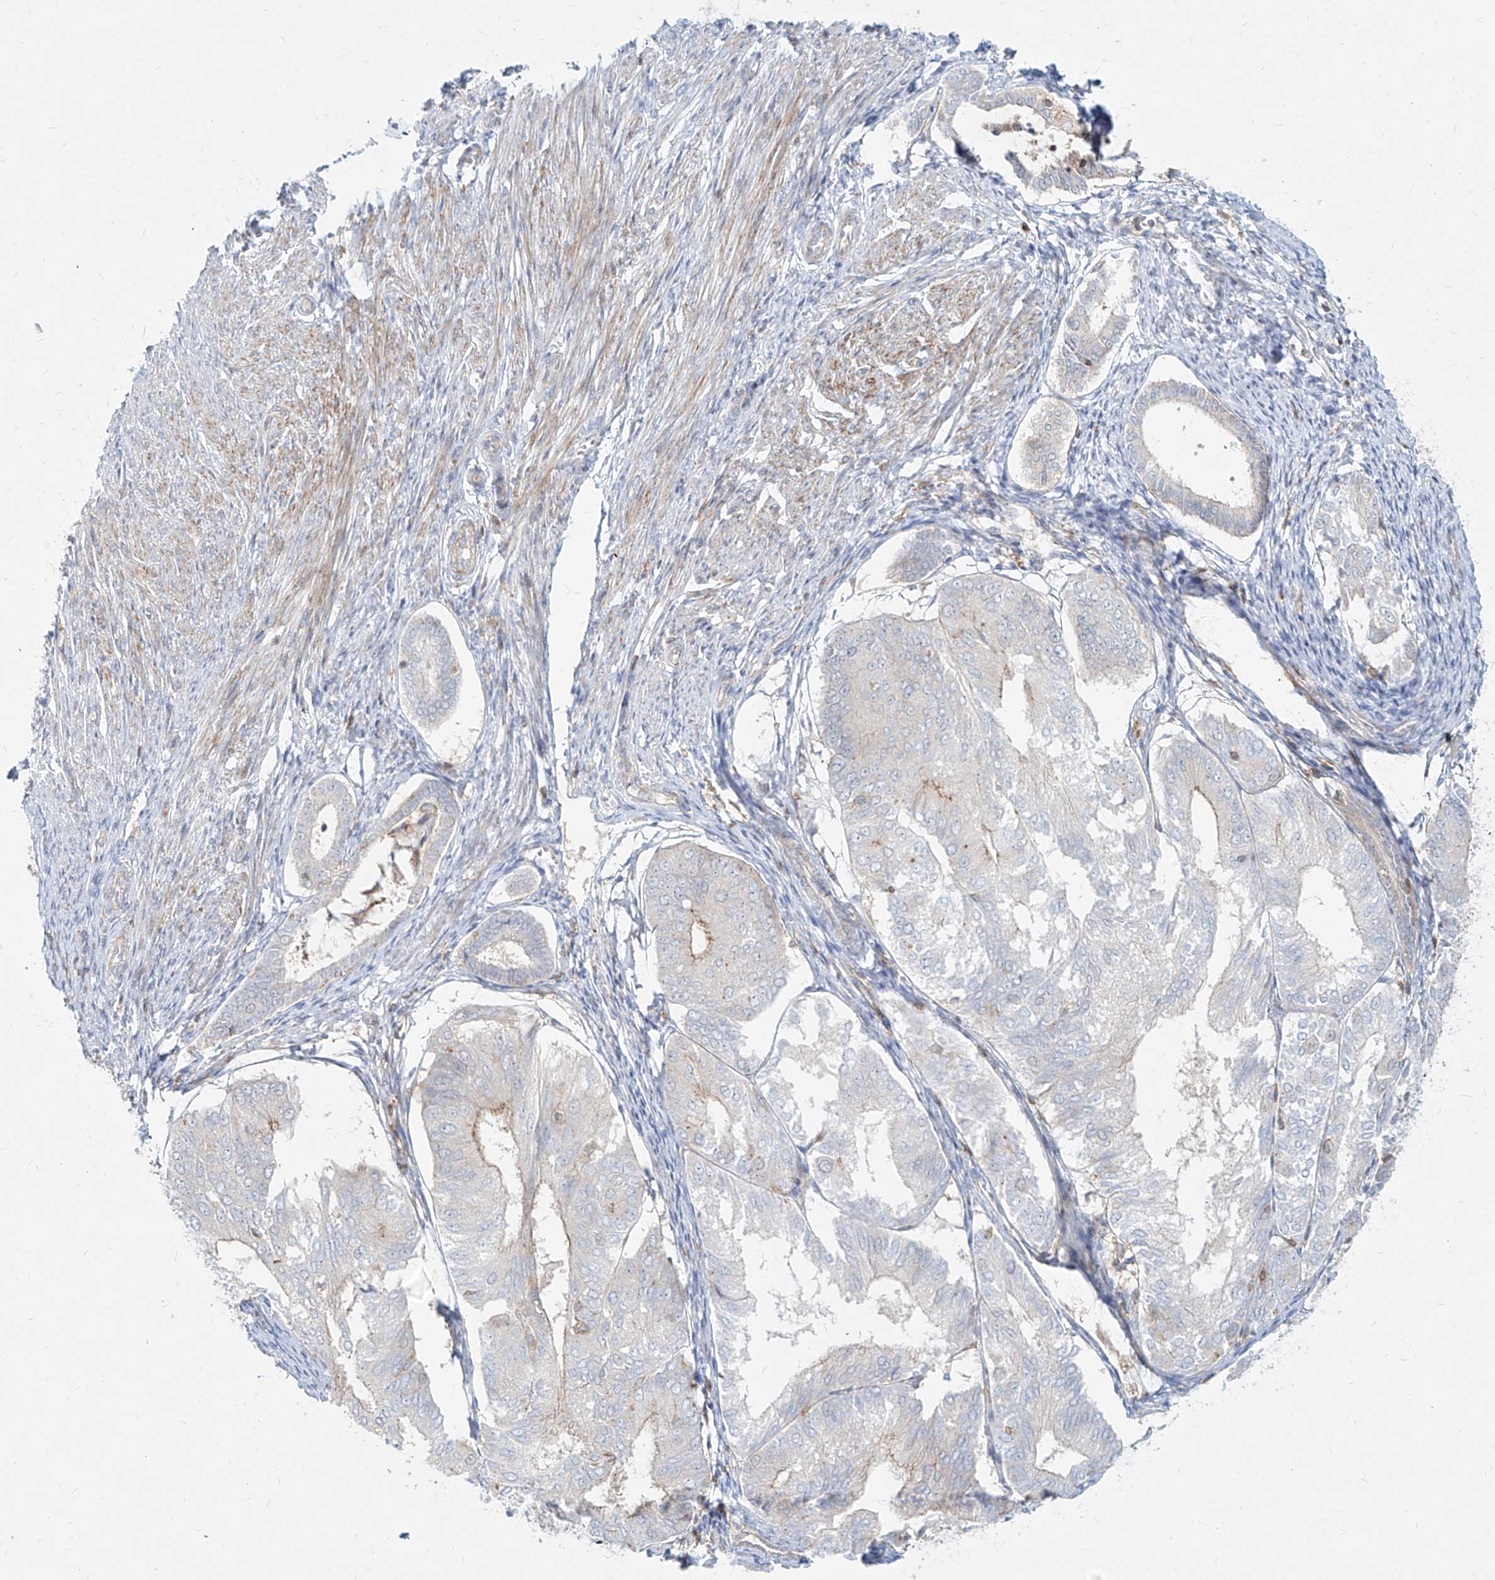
{"staining": {"intensity": "negative", "quantity": "none", "location": "none"}, "tissue": "endometrial cancer", "cell_type": "Tumor cells", "image_type": "cancer", "snomed": [{"axis": "morphology", "description": "Adenocarcinoma, NOS"}, {"axis": "topography", "description": "Endometrium"}], "caption": "Immunohistochemistry histopathology image of neoplastic tissue: endometrial adenocarcinoma stained with DAB (3,3'-diaminobenzidine) reveals no significant protein expression in tumor cells.", "gene": "SLC2A12", "patient": {"sex": "female", "age": 81}}